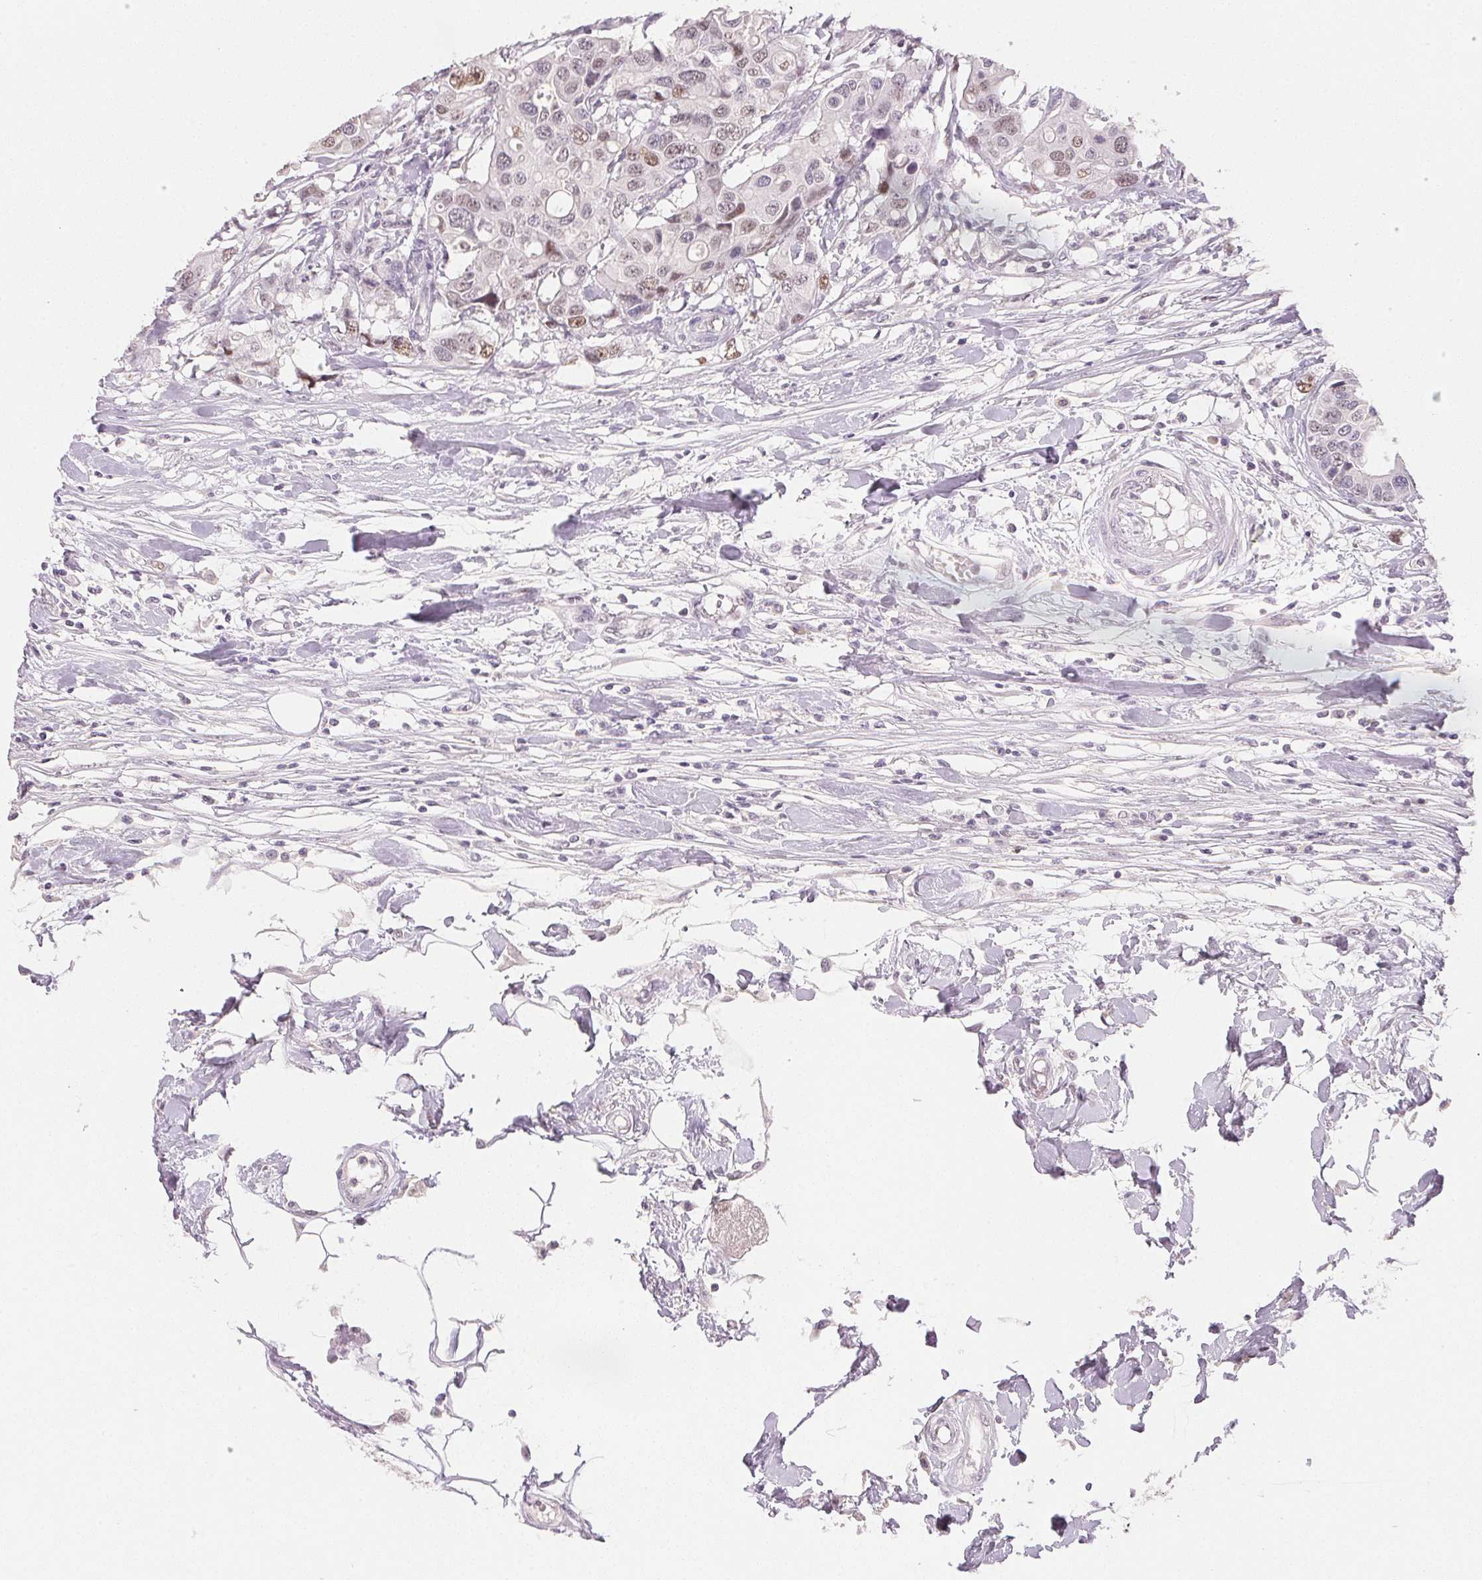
{"staining": {"intensity": "weak", "quantity": "<25%", "location": "nuclear"}, "tissue": "colorectal cancer", "cell_type": "Tumor cells", "image_type": "cancer", "snomed": [{"axis": "morphology", "description": "Adenocarcinoma, NOS"}, {"axis": "topography", "description": "Colon"}], "caption": "Tumor cells are negative for brown protein staining in colorectal cancer.", "gene": "POLR3G", "patient": {"sex": "male", "age": 77}}